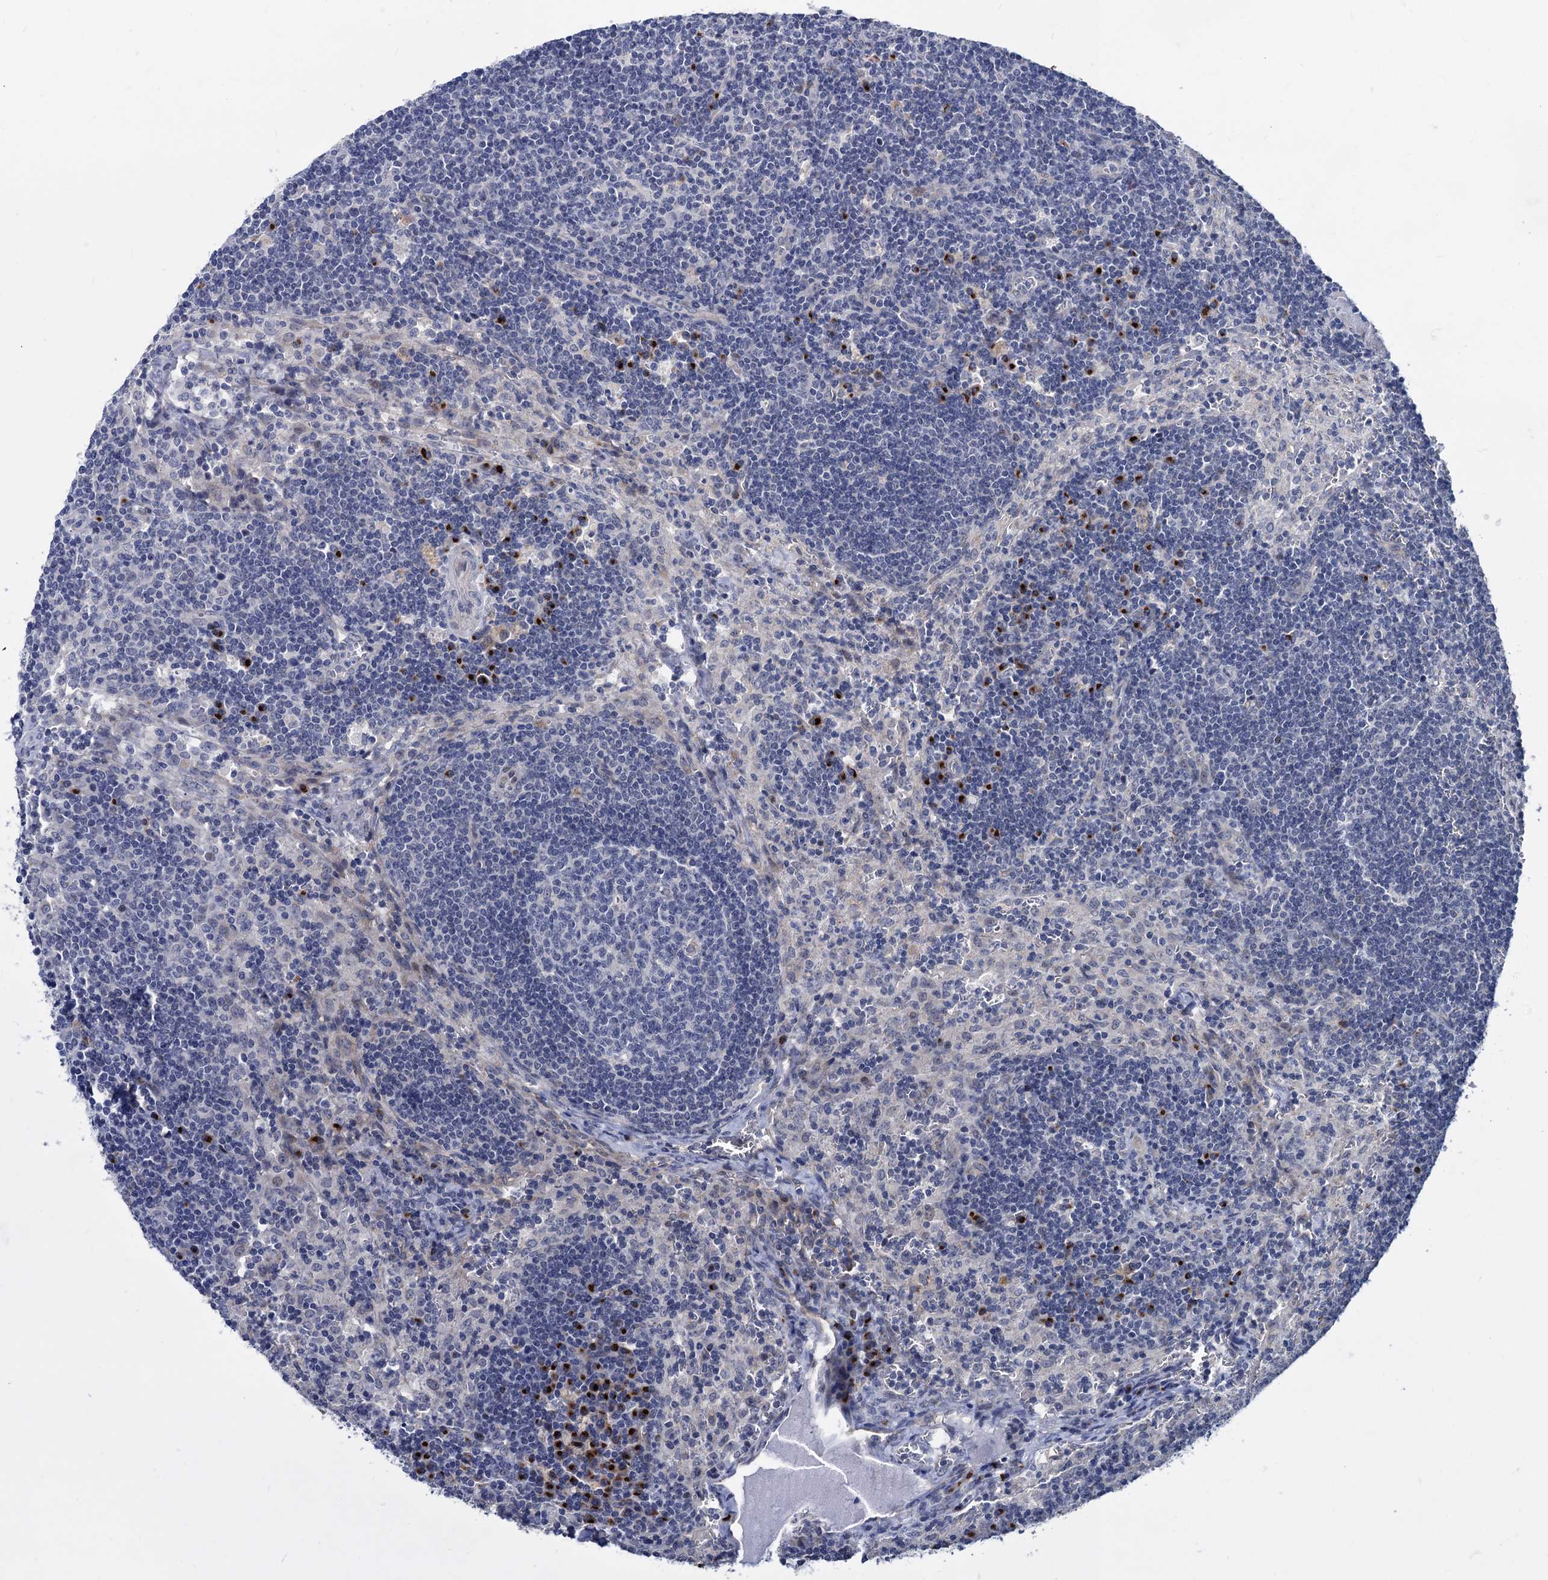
{"staining": {"intensity": "negative", "quantity": "none", "location": "none"}, "tissue": "lymph node", "cell_type": "Germinal center cells", "image_type": "normal", "snomed": [{"axis": "morphology", "description": "Normal tissue, NOS"}, {"axis": "topography", "description": "Lymph node"}], "caption": "Immunohistochemistry of normal lymph node exhibits no staining in germinal center cells.", "gene": "SMAGP", "patient": {"sex": "male", "age": 58}}